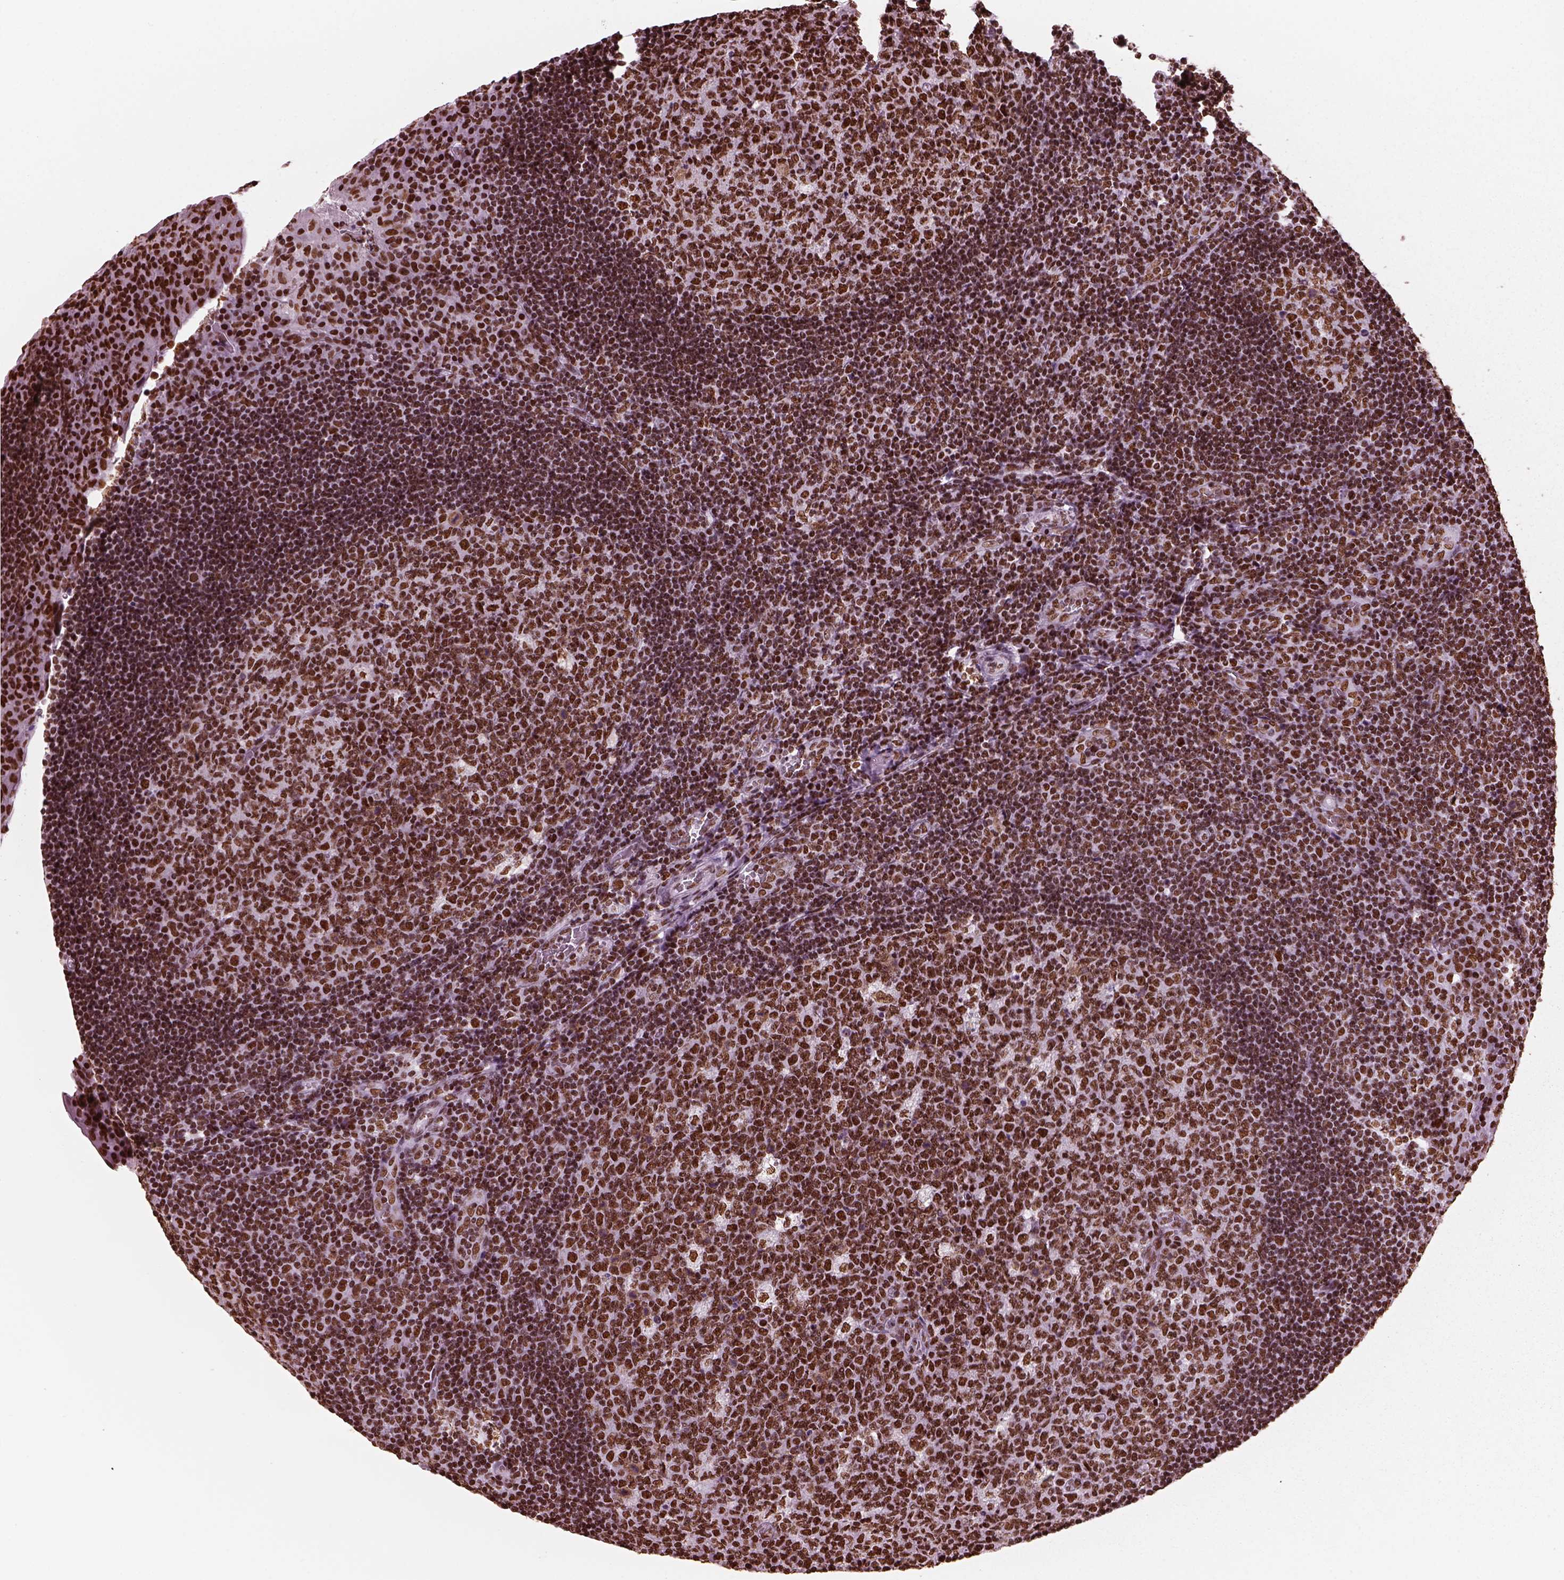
{"staining": {"intensity": "strong", "quantity": ">75%", "location": "nuclear"}, "tissue": "tonsil", "cell_type": "Germinal center cells", "image_type": "normal", "snomed": [{"axis": "morphology", "description": "Normal tissue, NOS"}, {"axis": "topography", "description": "Tonsil"}], "caption": "A brown stain labels strong nuclear positivity of a protein in germinal center cells of unremarkable human tonsil. (DAB (3,3'-diaminobenzidine) IHC, brown staining for protein, blue staining for nuclei).", "gene": "CBFA2T3", "patient": {"sex": "male", "age": 17}}